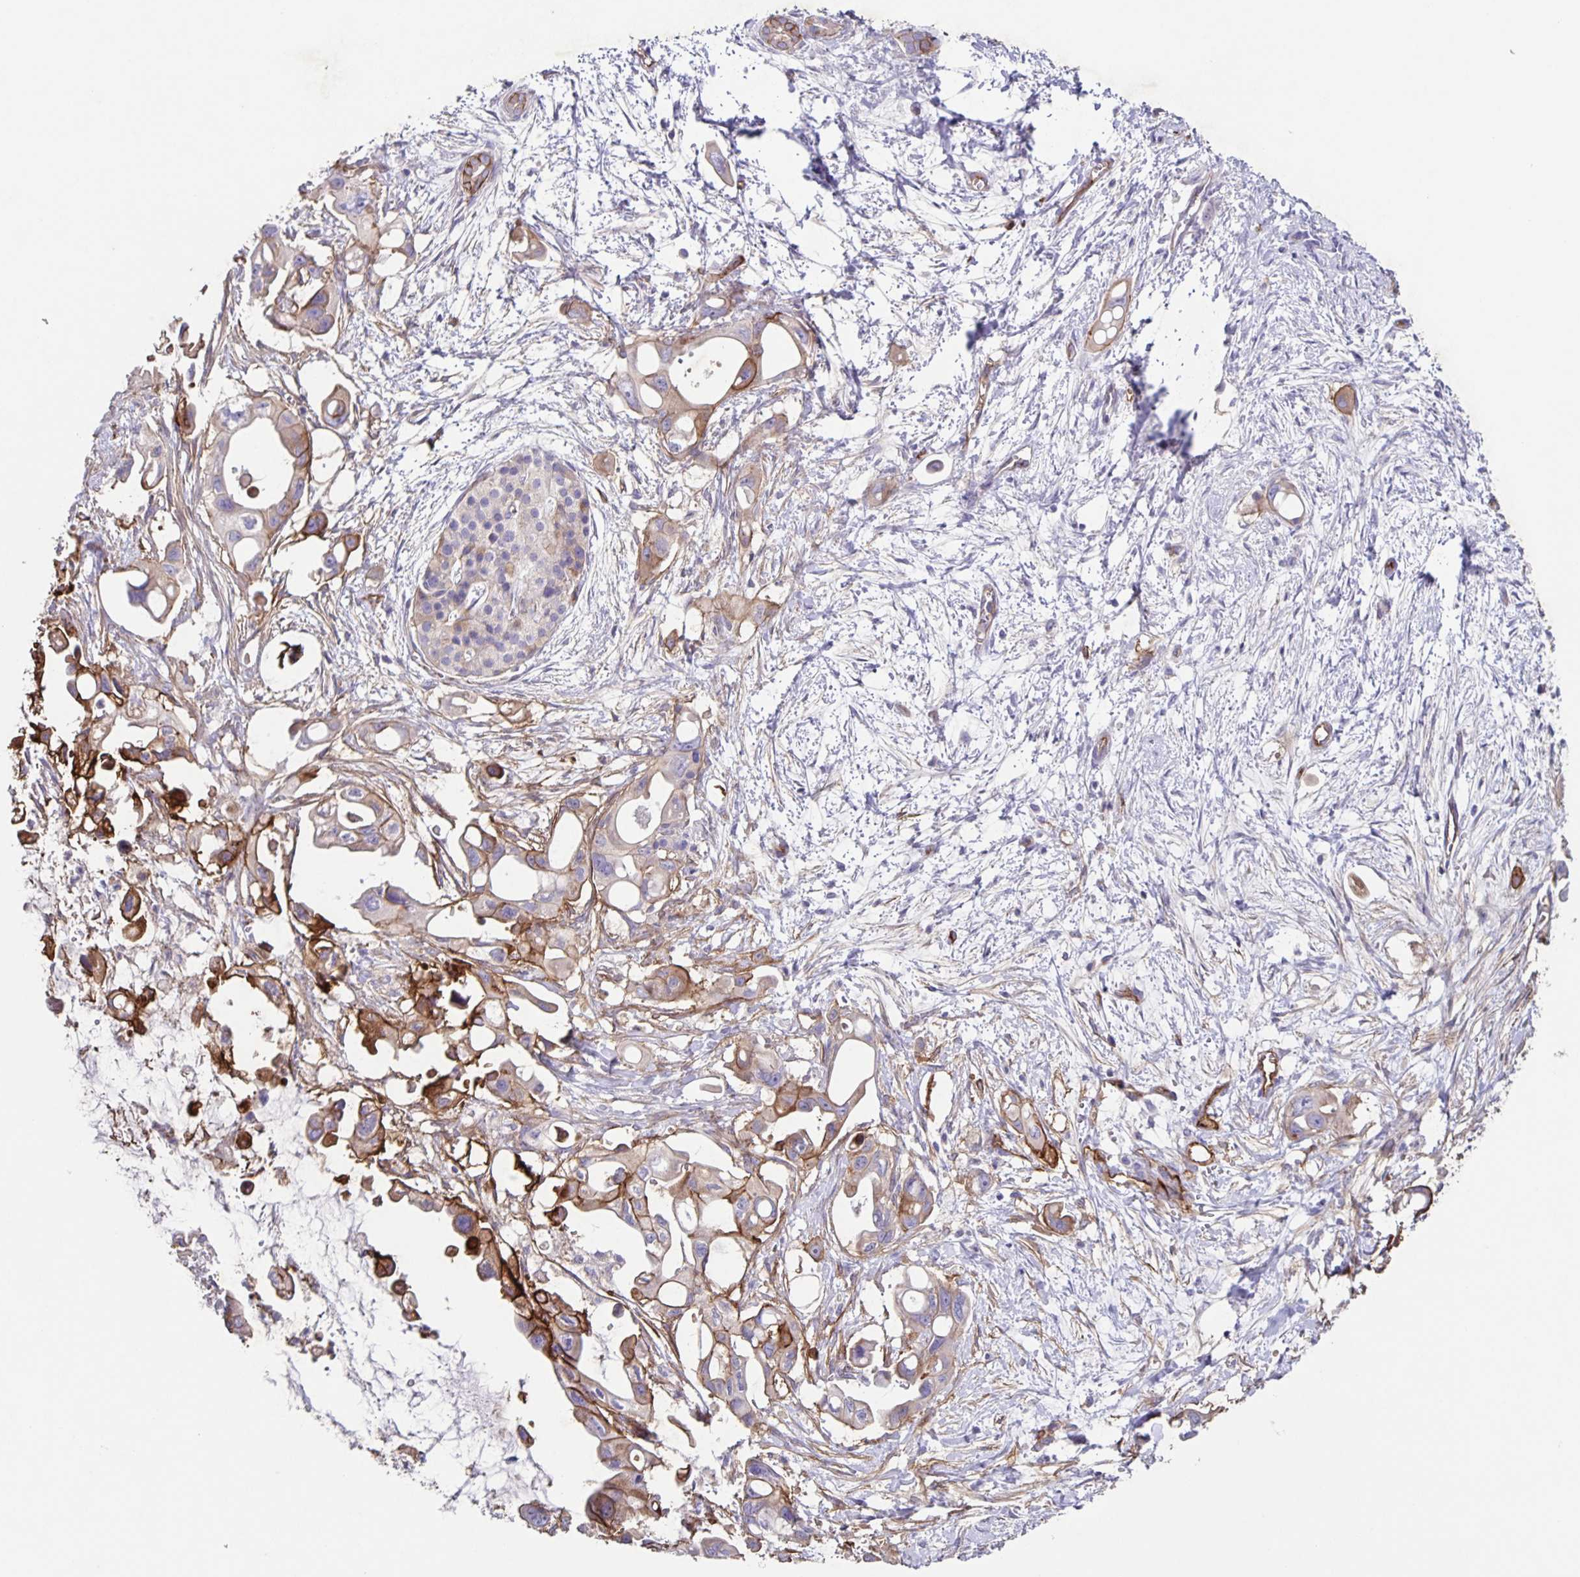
{"staining": {"intensity": "strong", "quantity": "<25%", "location": "cytoplasmic/membranous"}, "tissue": "pancreatic cancer", "cell_type": "Tumor cells", "image_type": "cancer", "snomed": [{"axis": "morphology", "description": "Adenocarcinoma, NOS"}, {"axis": "topography", "description": "Pancreas"}], "caption": "Pancreatic cancer stained for a protein reveals strong cytoplasmic/membranous positivity in tumor cells. (brown staining indicates protein expression, while blue staining denotes nuclei).", "gene": "ITGA2", "patient": {"sex": "male", "age": 61}}